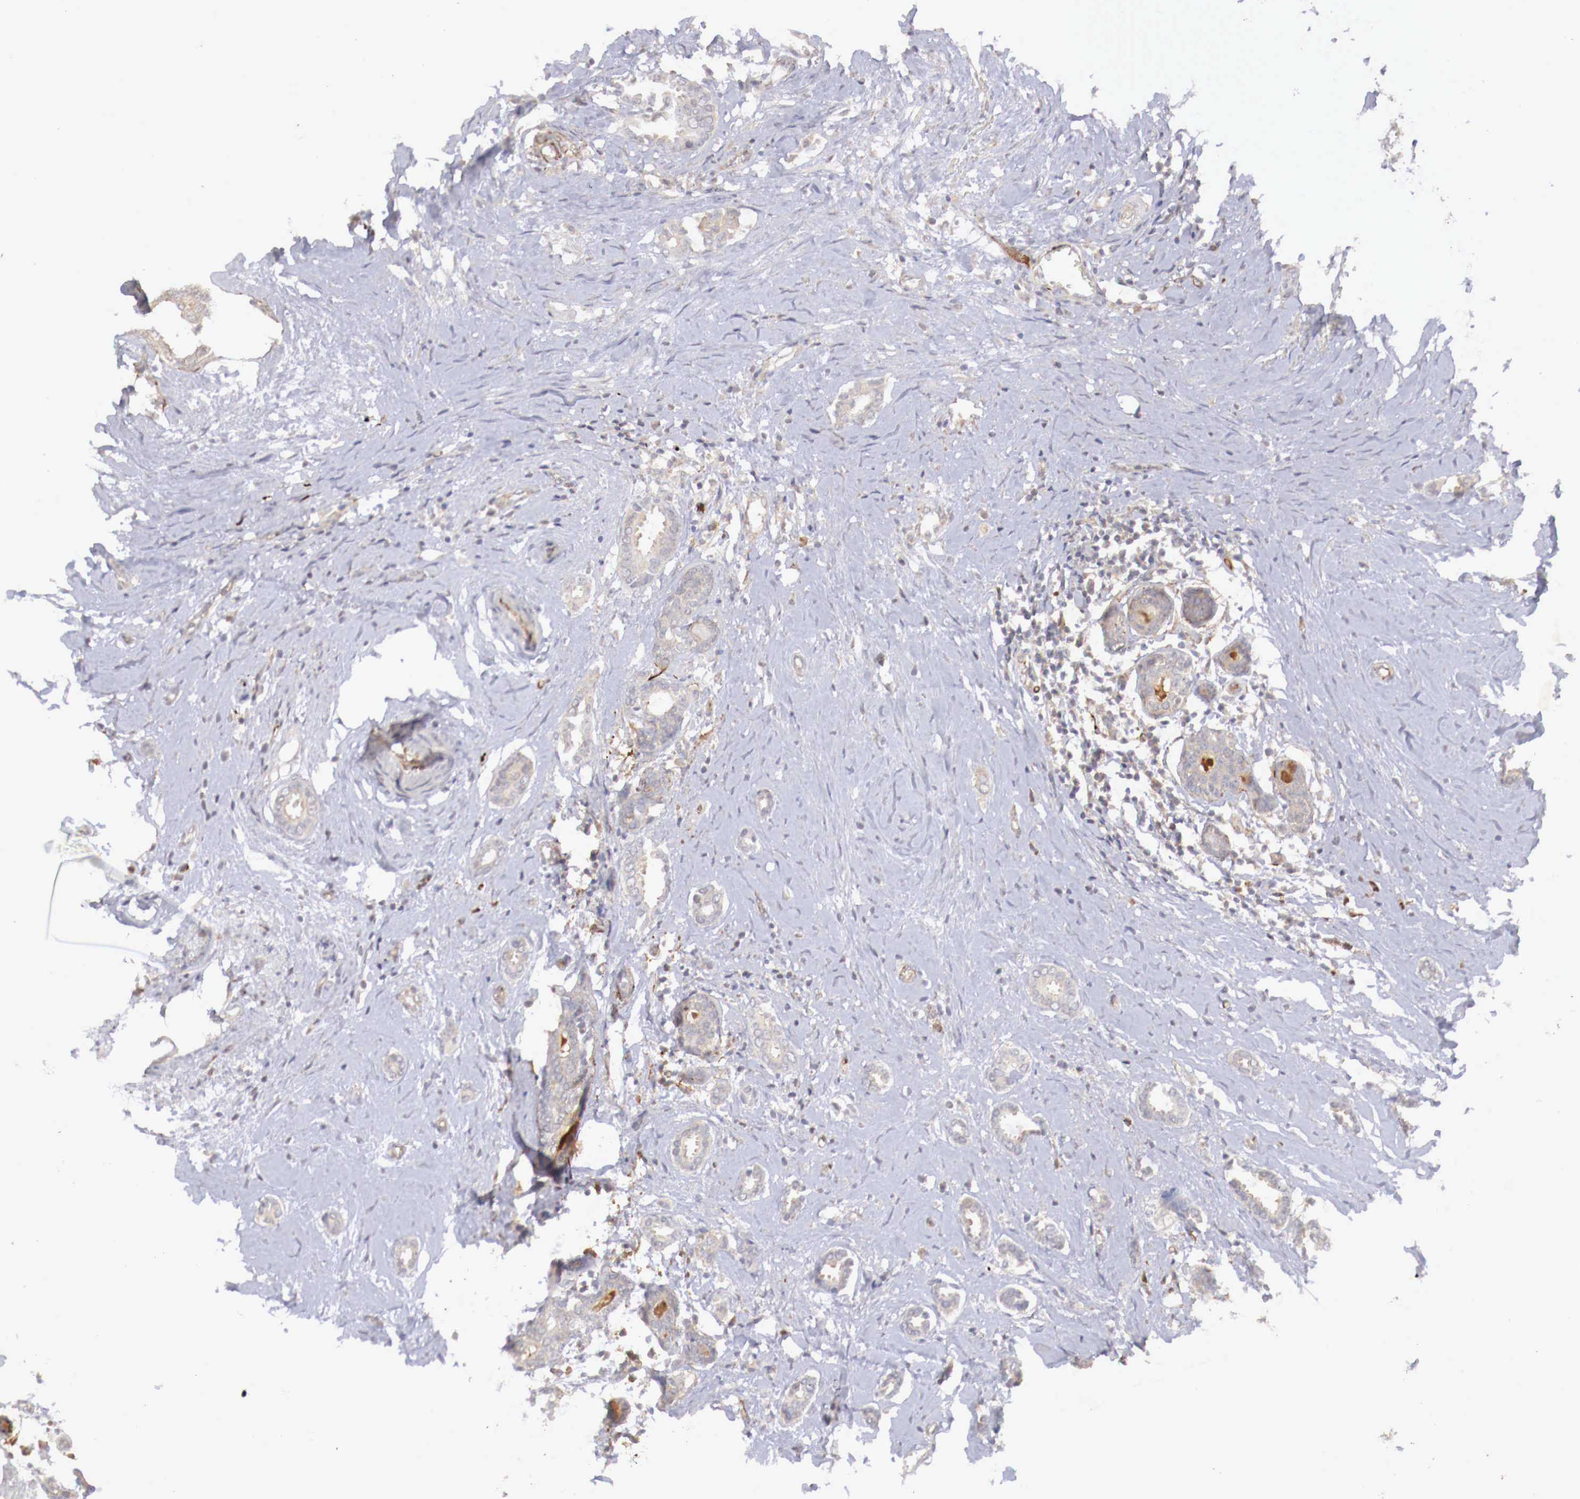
{"staining": {"intensity": "negative", "quantity": "none", "location": "none"}, "tissue": "breast cancer", "cell_type": "Tumor cells", "image_type": "cancer", "snomed": [{"axis": "morphology", "description": "Duct carcinoma"}, {"axis": "topography", "description": "Breast"}], "caption": "A high-resolution micrograph shows immunohistochemistry (IHC) staining of infiltrating ductal carcinoma (breast), which displays no significant expression in tumor cells.", "gene": "WT1", "patient": {"sex": "female", "age": 50}}